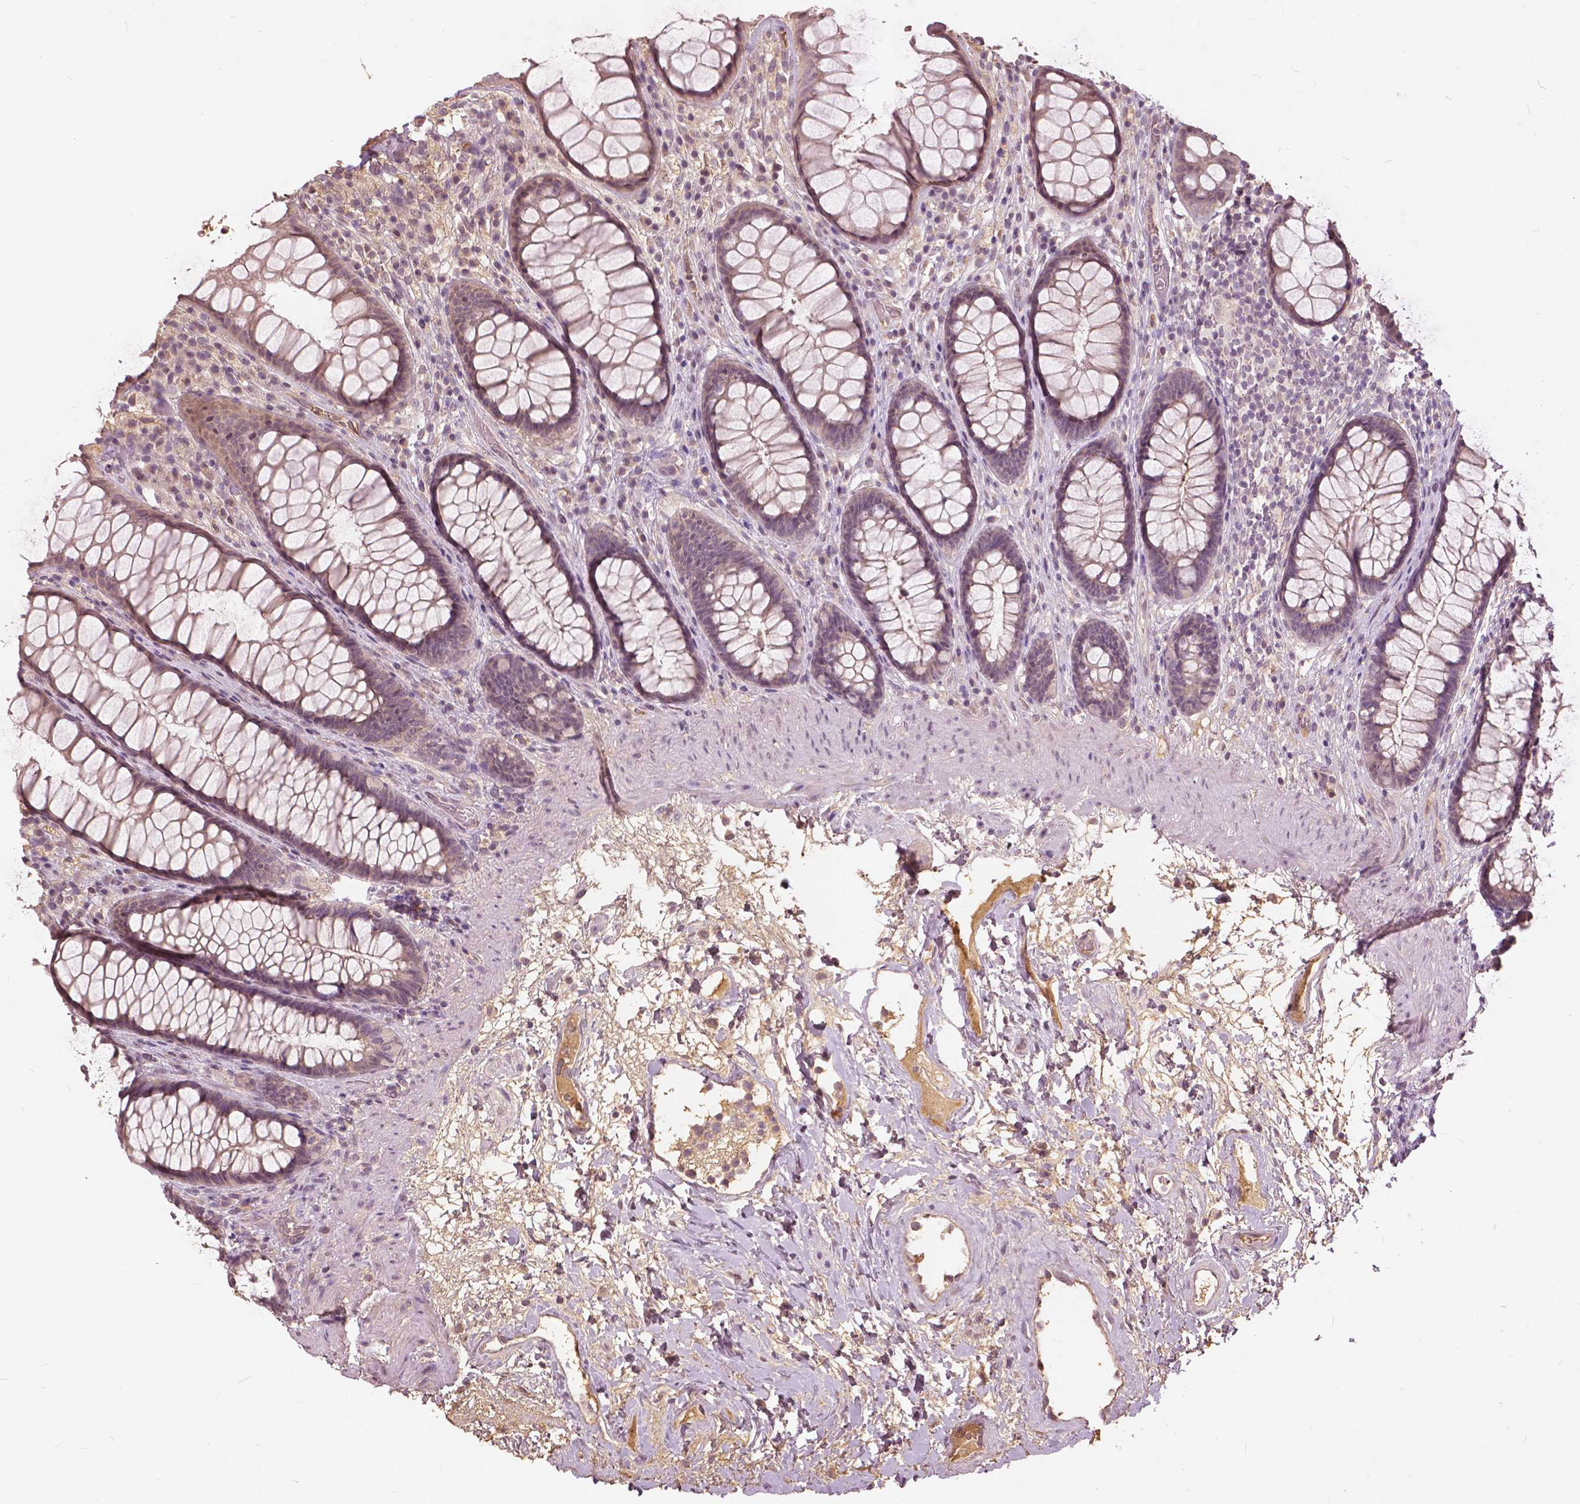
{"staining": {"intensity": "weak", "quantity": "<25%", "location": "cytoplasmic/membranous"}, "tissue": "rectum", "cell_type": "Glandular cells", "image_type": "normal", "snomed": [{"axis": "morphology", "description": "Normal tissue, NOS"}, {"axis": "topography", "description": "Rectum"}], "caption": "Immunohistochemistry image of benign rectum: human rectum stained with DAB (3,3'-diaminobenzidine) exhibits no significant protein staining in glandular cells. The staining was performed using DAB to visualize the protein expression in brown, while the nuclei were stained in blue with hematoxylin (Magnification: 20x).", "gene": "ANGPTL4", "patient": {"sex": "male", "age": 72}}